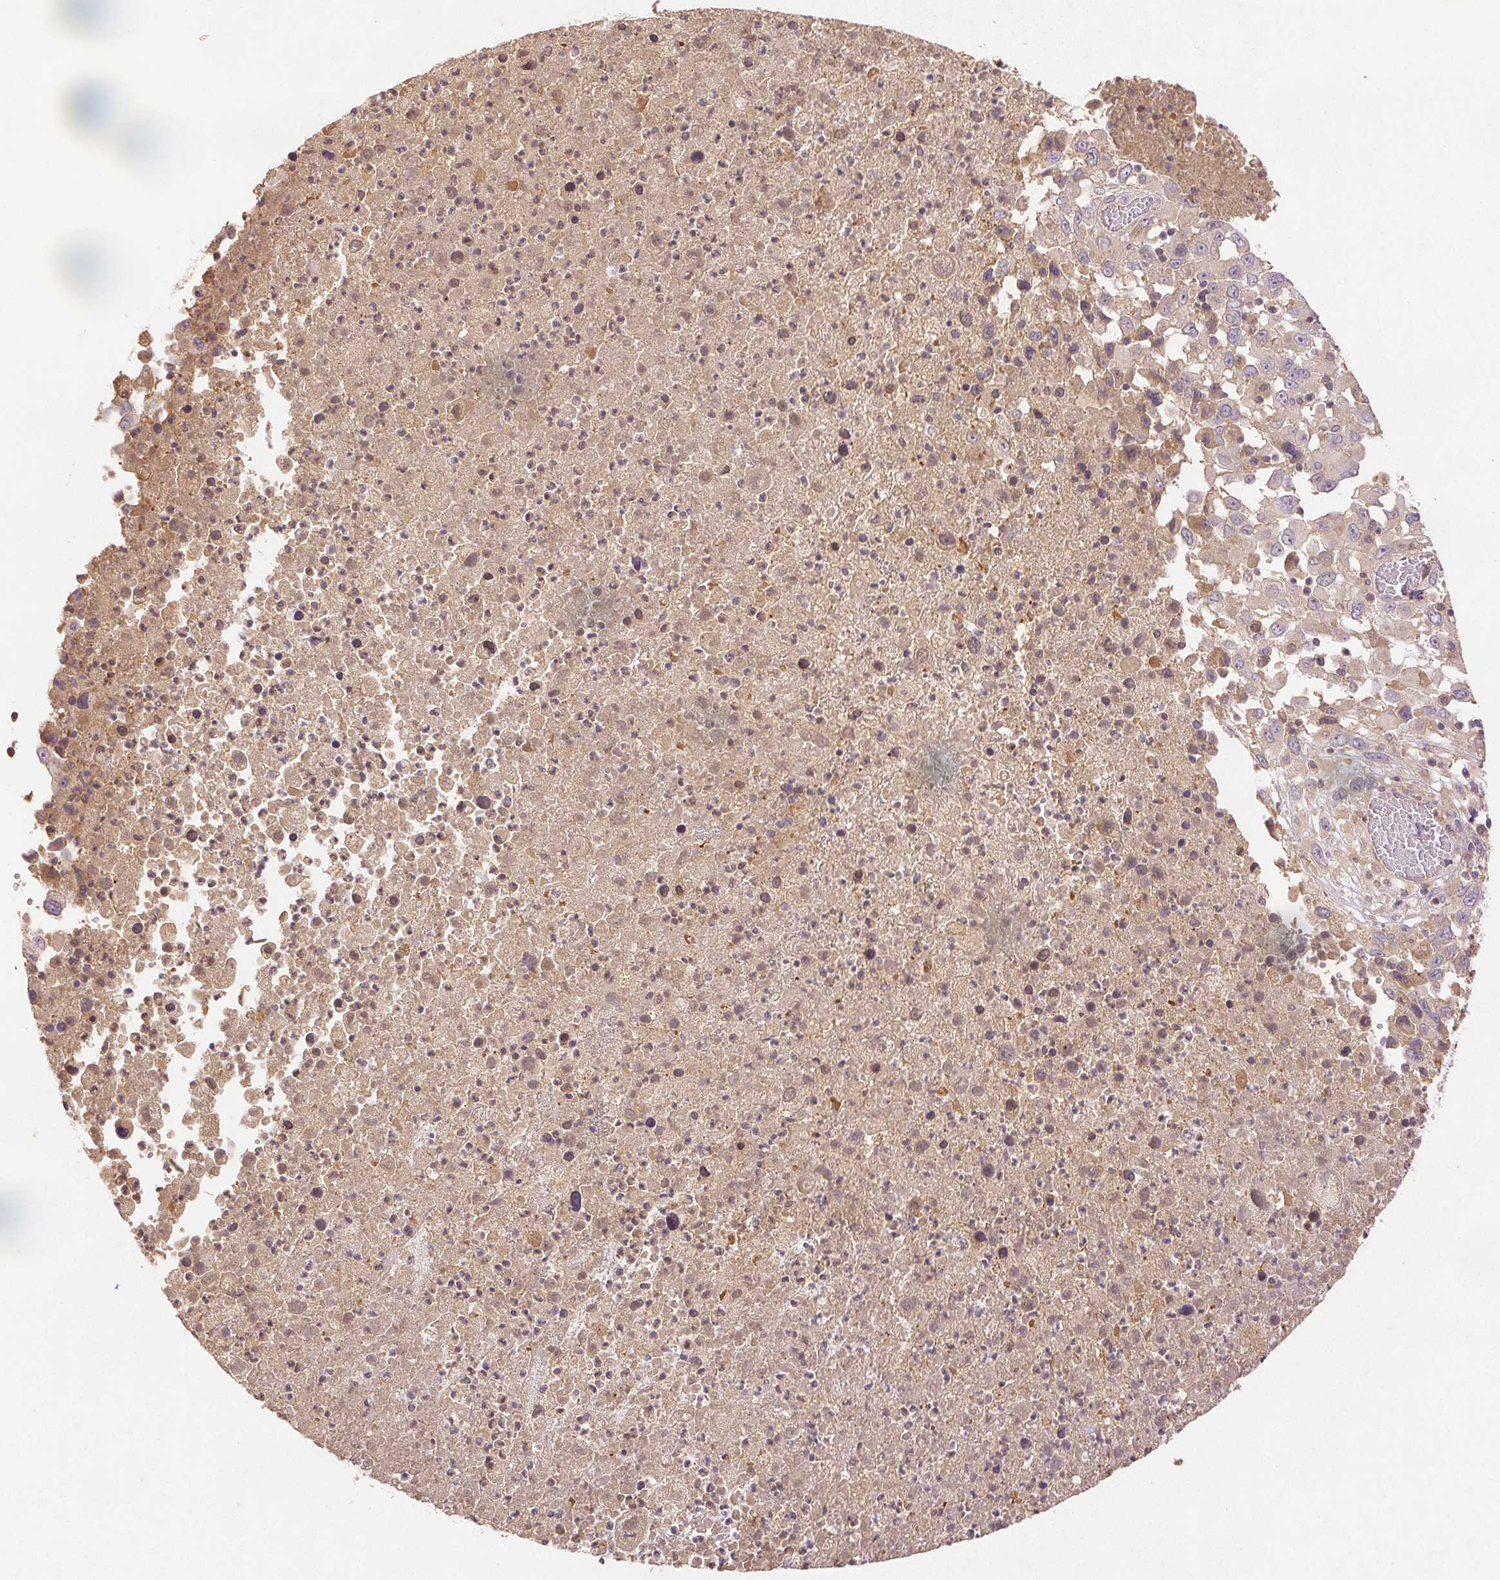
{"staining": {"intensity": "weak", "quantity": "25%-75%", "location": "cytoplasmic/membranous"}, "tissue": "melanoma", "cell_type": "Tumor cells", "image_type": "cancer", "snomed": [{"axis": "morphology", "description": "Malignant melanoma, Metastatic site"}, {"axis": "topography", "description": "Soft tissue"}], "caption": "The photomicrograph demonstrates a brown stain indicating the presence of a protein in the cytoplasmic/membranous of tumor cells in malignant melanoma (metastatic site). The staining was performed using DAB (3,3'-diaminobenzidine), with brown indicating positive protein expression. Nuclei are stained blue with hematoxylin.", "gene": "YIF1B", "patient": {"sex": "male", "age": 50}}